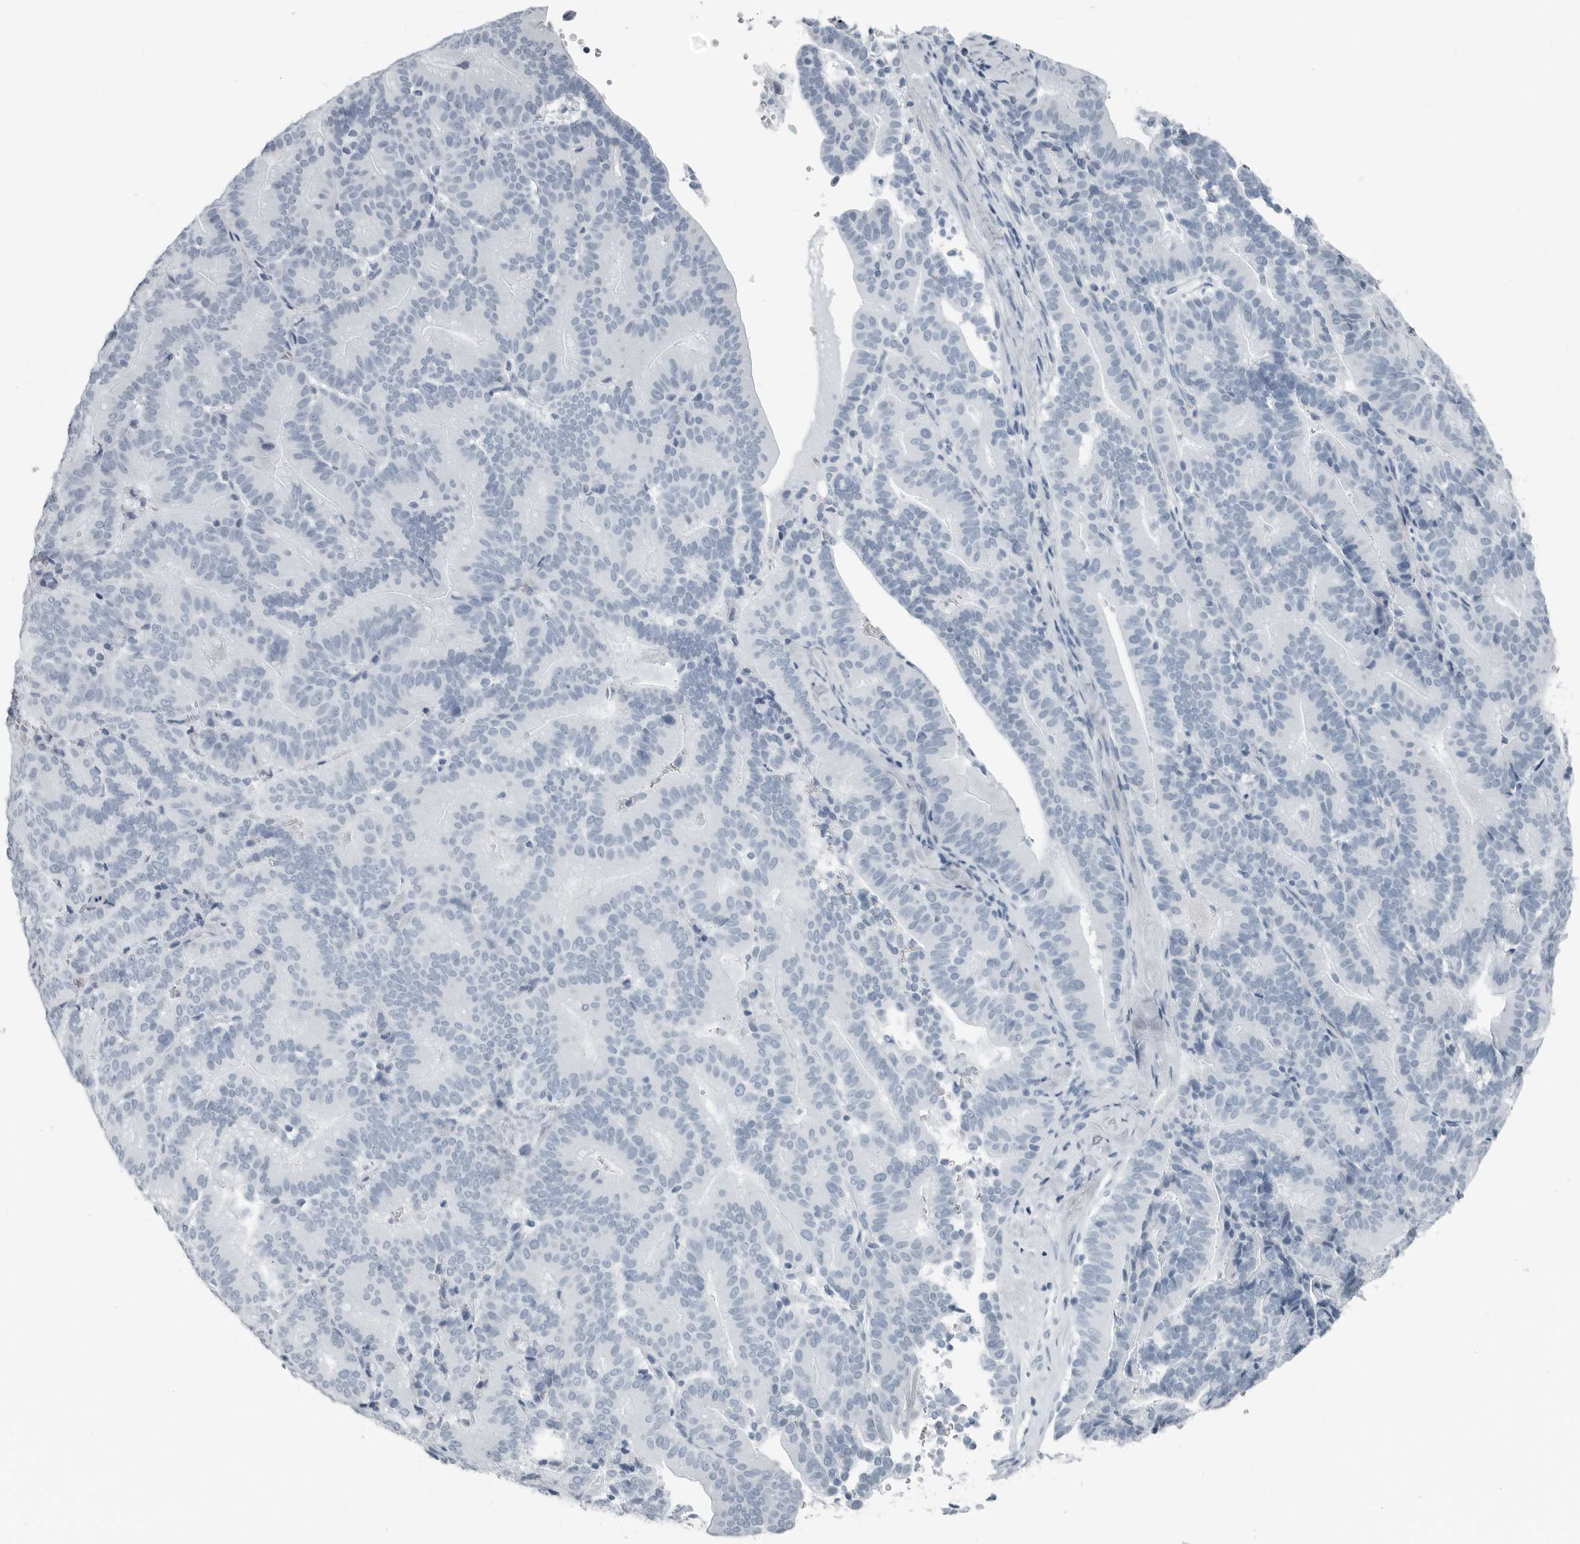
{"staining": {"intensity": "negative", "quantity": "none", "location": "none"}, "tissue": "liver cancer", "cell_type": "Tumor cells", "image_type": "cancer", "snomed": [{"axis": "morphology", "description": "Cholangiocarcinoma"}, {"axis": "topography", "description": "Liver"}], "caption": "Liver cancer (cholangiocarcinoma) was stained to show a protein in brown. There is no significant positivity in tumor cells. (Stains: DAB (3,3'-diaminobenzidine) immunohistochemistry with hematoxylin counter stain, Microscopy: brightfield microscopy at high magnification).", "gene": "FABP6", "patient": {"sex": "female", "age": 75}}